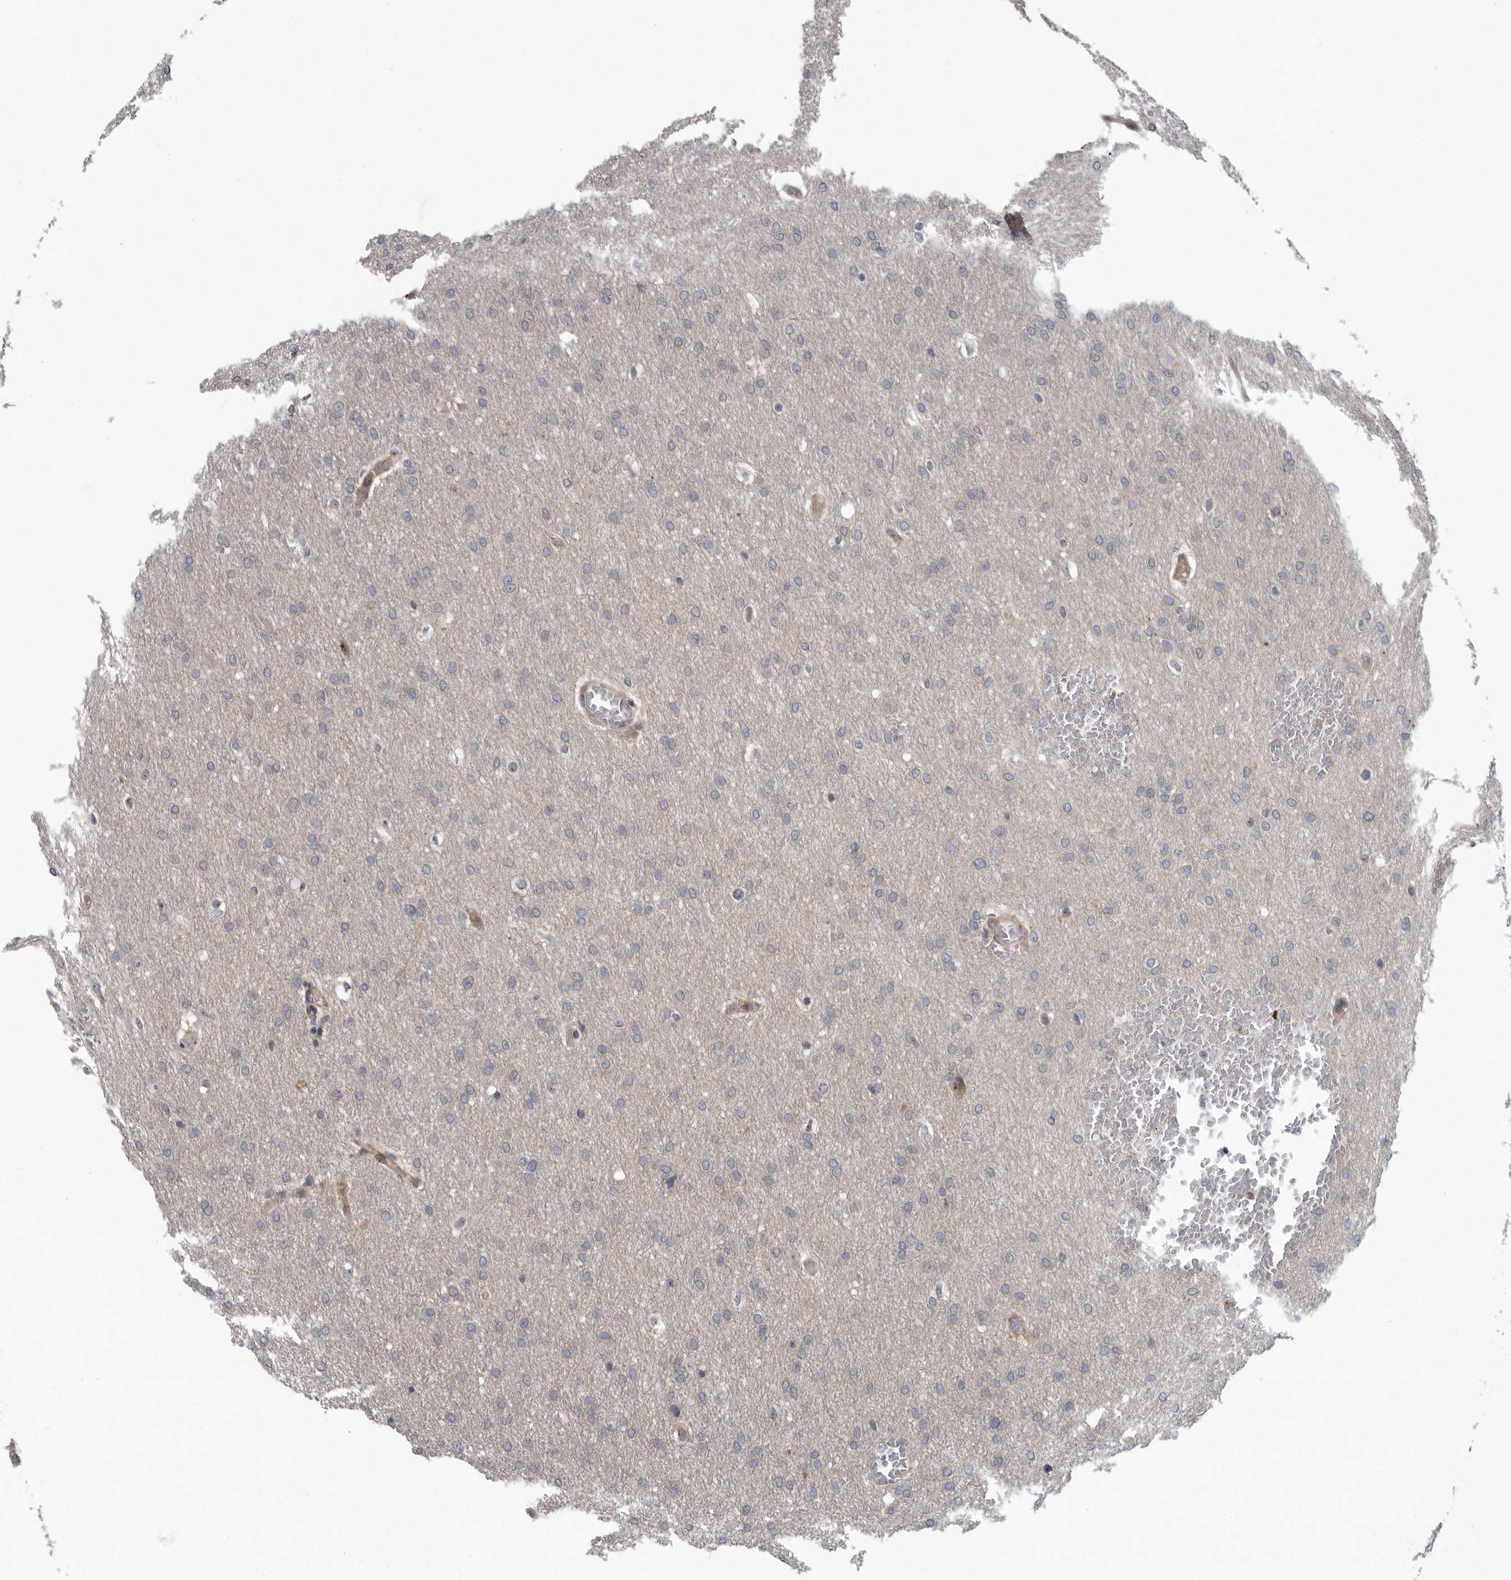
{"staining": {"intensity": "negative", "quantity": "none", "location": "none"}, "tissue": "glioma", "cell_type": "Tumor cells", "image_type": "cancer", "snomed": [{"axis": "morphology", "description": "Glioma, malignant, Low grade"}, {"axis": "topography", "description": "Brain"}], "caption": "Tumor cells are negative for protein expression in human malignant low-grade glioma.", "gene": "PDCD11", "patient": {"sex": "female", "age": 37}}